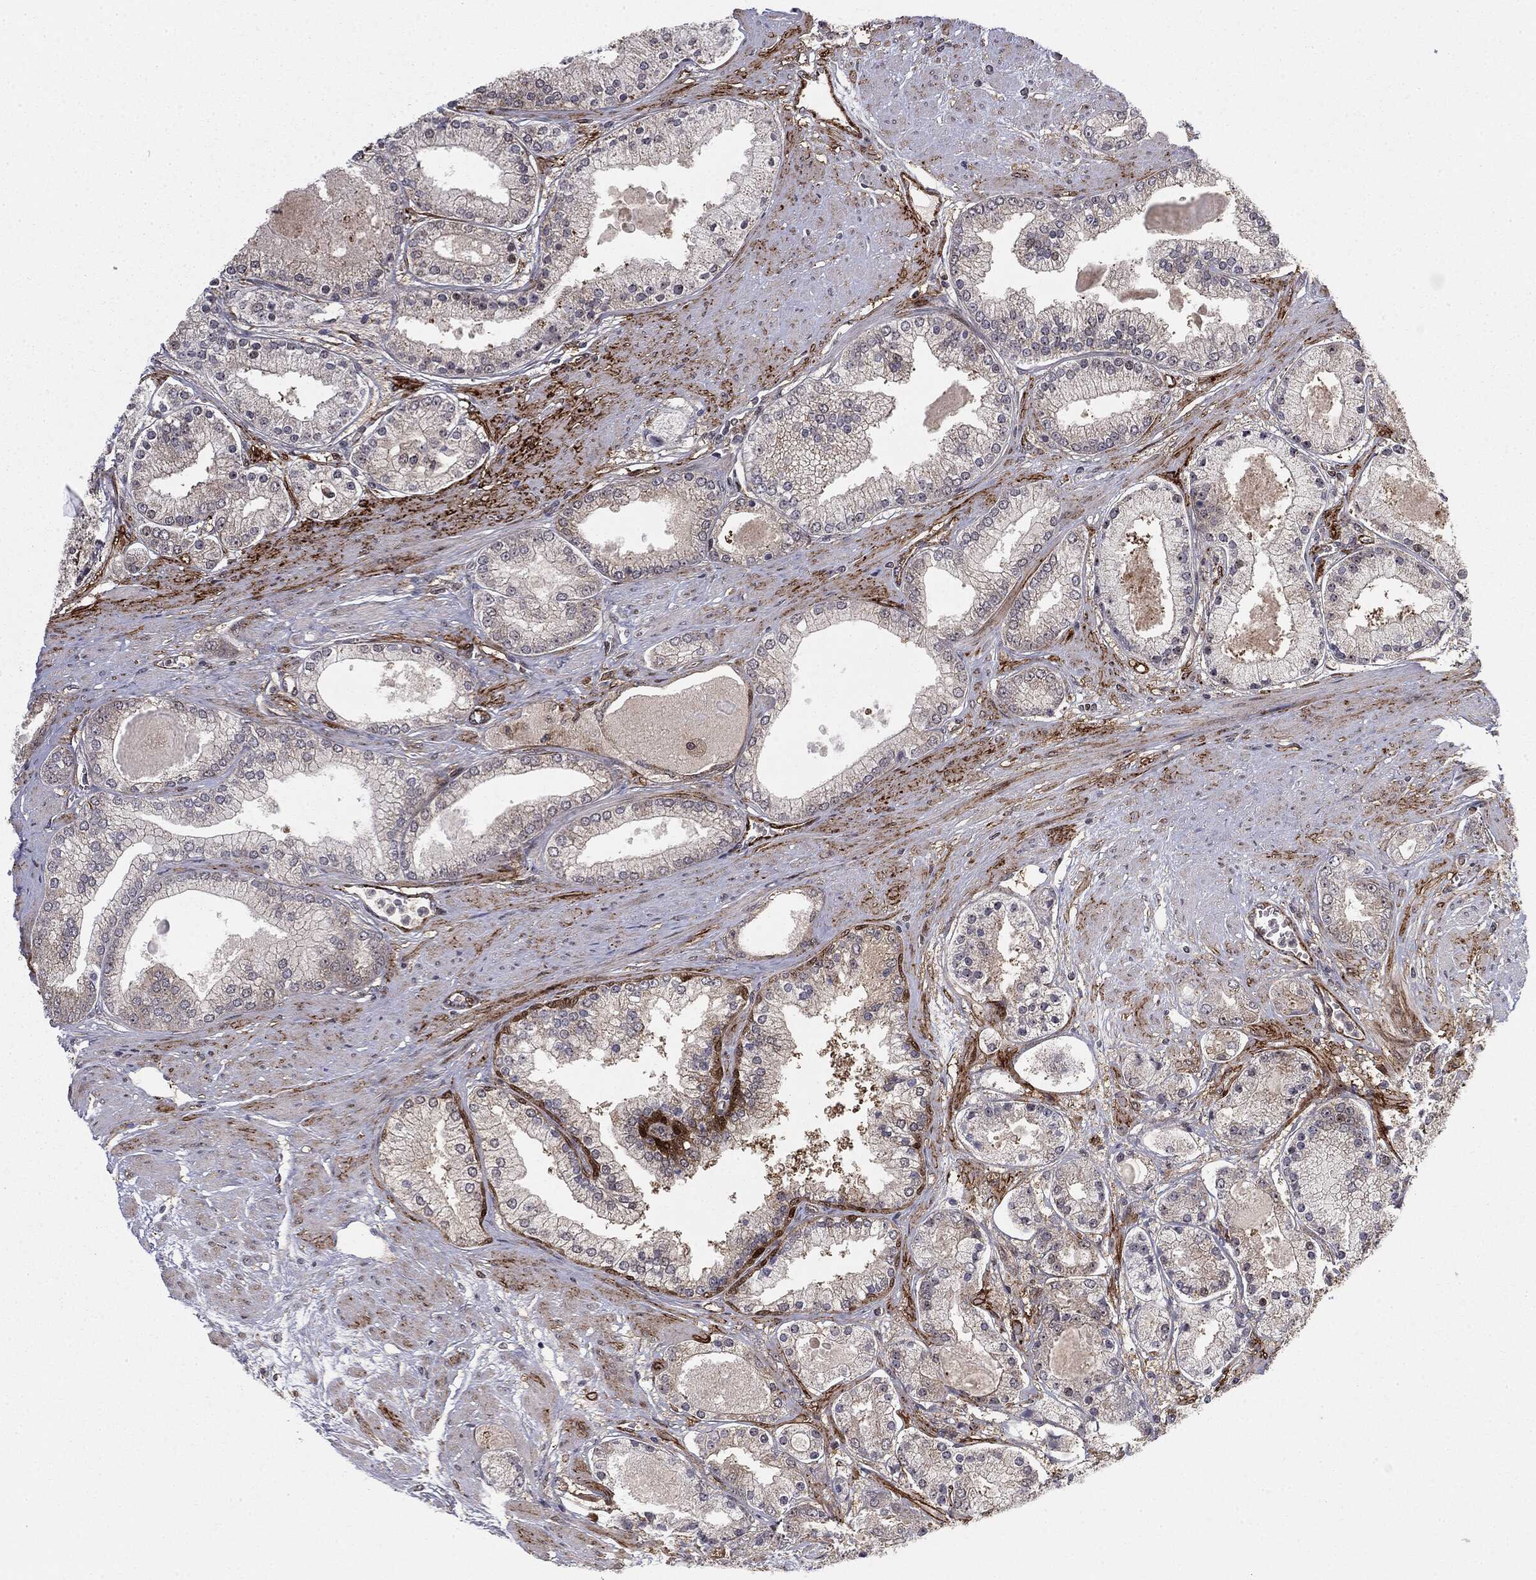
{"staining": {"intensity": "negative", "quantity": "none", "location": "none"}, "tissue": "prostate cancer", "cell_type": "Tumor cells", "image_type": "cancer", "snomed": [{"axis": "morphology", "description": "Adenocarcinoma, High grade"}, {"axis": "topography", "description": "Prostate"}], "caption": "High power microscopy micrograph of an IHC photomicrograph of prostate cancer, revealing no significant positivity in tumor cells. (DAB (3,3'-diaminobenzidine) immunohistochemistry (IHC) visualized using brightfield microscopy, high magnification).", "gene": "PTEN", "patient": {"sex": "male", "age": 67}}